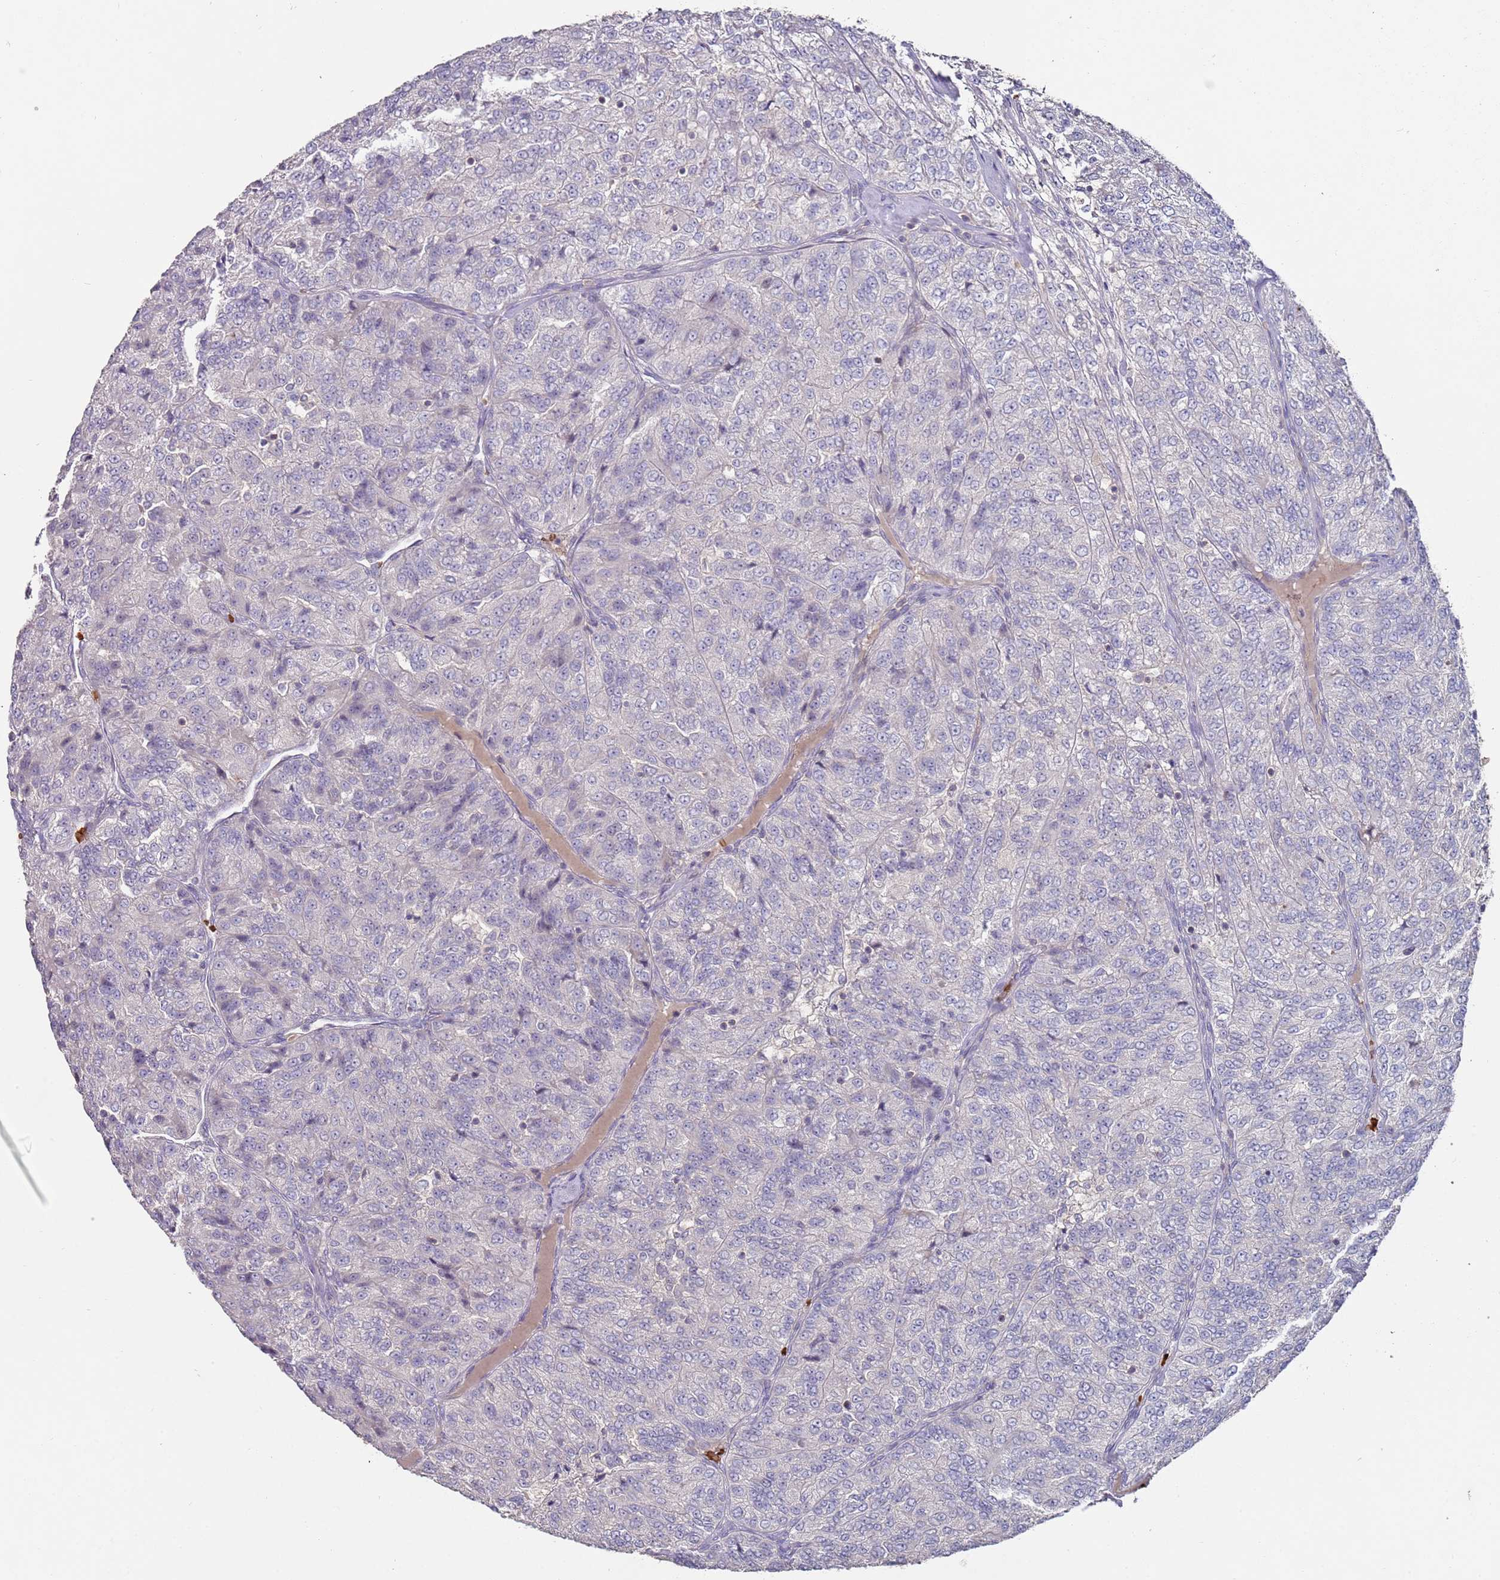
{"staining": {"intensity": "negative", "quantity": "none", "location": "none"}, "tissue": "renal cancer", "cell_type": "Tumor cells", "image_type": "cancer", "snomed": [{"axis": "morphology", "description": "Adenocarcinoma, NOS"}, {"axis": "topography", "description": "Kidney"}], "caption": "Renal cancer (adenocarcinoma) was stained to show a protein in brown. There is no significant positivity in tumor cells.", "gene": "LACC1", "patient": {"sex": "female", "age": 63}}